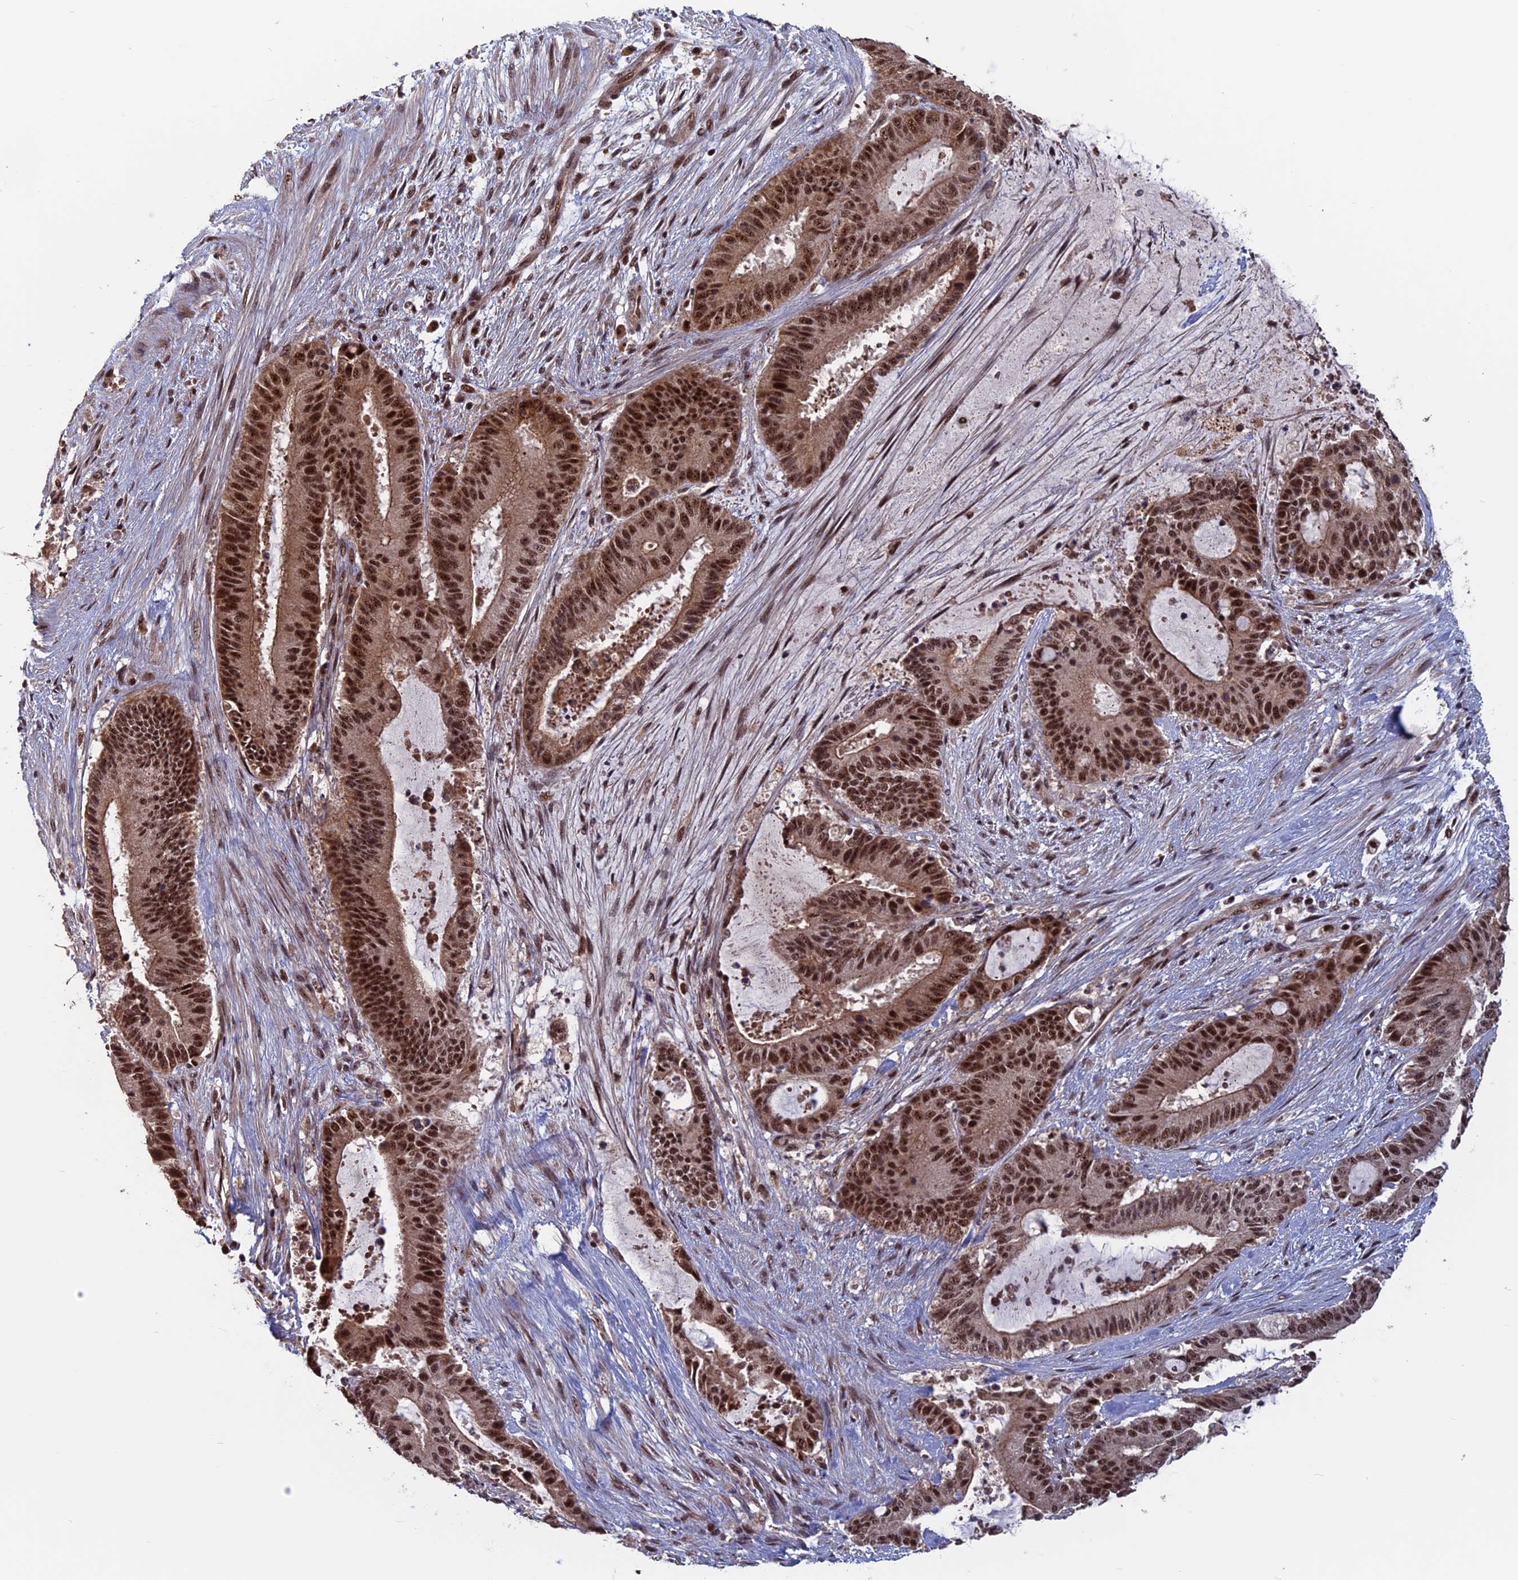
{"staining": {"intensity": "strong", "quantity": ">75%", "location": "nuclear"}, "tissue": "liver cancer", "cell_type": "Tumor cells", "image_type": "cancer", "snomed": [{"axis": "morphology", "description": "Normal tissue, NOS"}, {"axis": "morphology", "description": "Cholangiocarcinoma"}, {"axis": "topography", "description": "Liver"}, {"axis": "topography", "description": "Peripheral nerve tissue"}], "caption": "Immunohistochemistry (IHC) (DAB (3,3'-diaminobenzidine)) staining of human liver cancer exhibits strong nuclear protein positivity in approximately >75% of tumor cells. (Brightfield microscopy of DAB IHC at high magnification).", "gene": "CACTIN", "patient": {"sex": "female", "age": 73}}